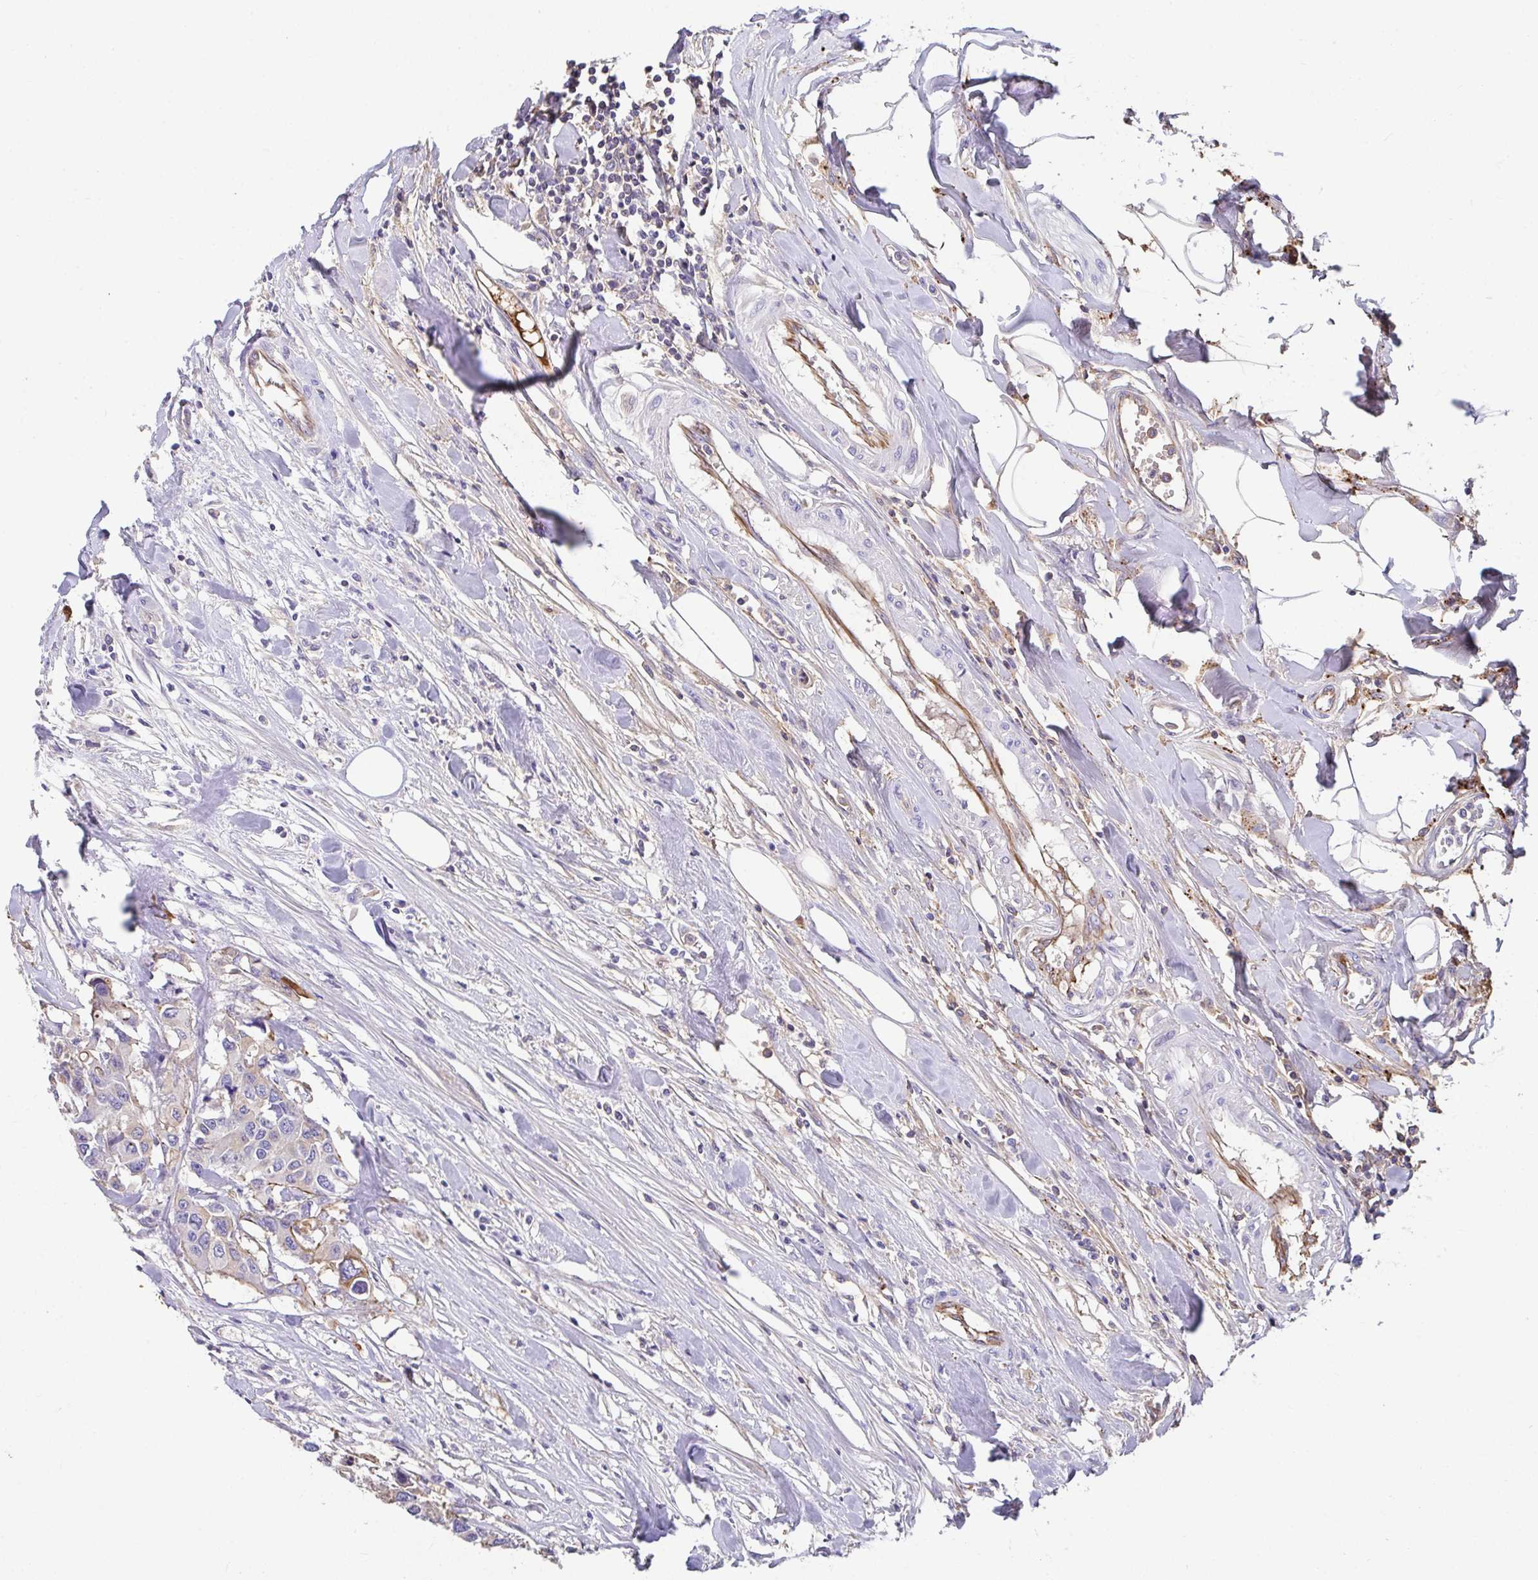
{"staining": {"intensity": "moderate", "quantity": "<25%", "location": "cytoplasmic/membranous"}, "tissue": "colorectal cancer", "cell_type": "Tumor cells", "image_type": "cancer", "snomed": [{"axis": "morphology", "description": "Adenocarcinoma, NOS"}, {"axis": "topography", "description": "Colon"}], "caption": "Colorectal adenocarcinoma stained with IHC reveals moderate cytoplasmic/membranous positivity in approximately <25% of tumor cells.", "gene": "ZNF813", "patient": {"sex": "male", "age": 77}}